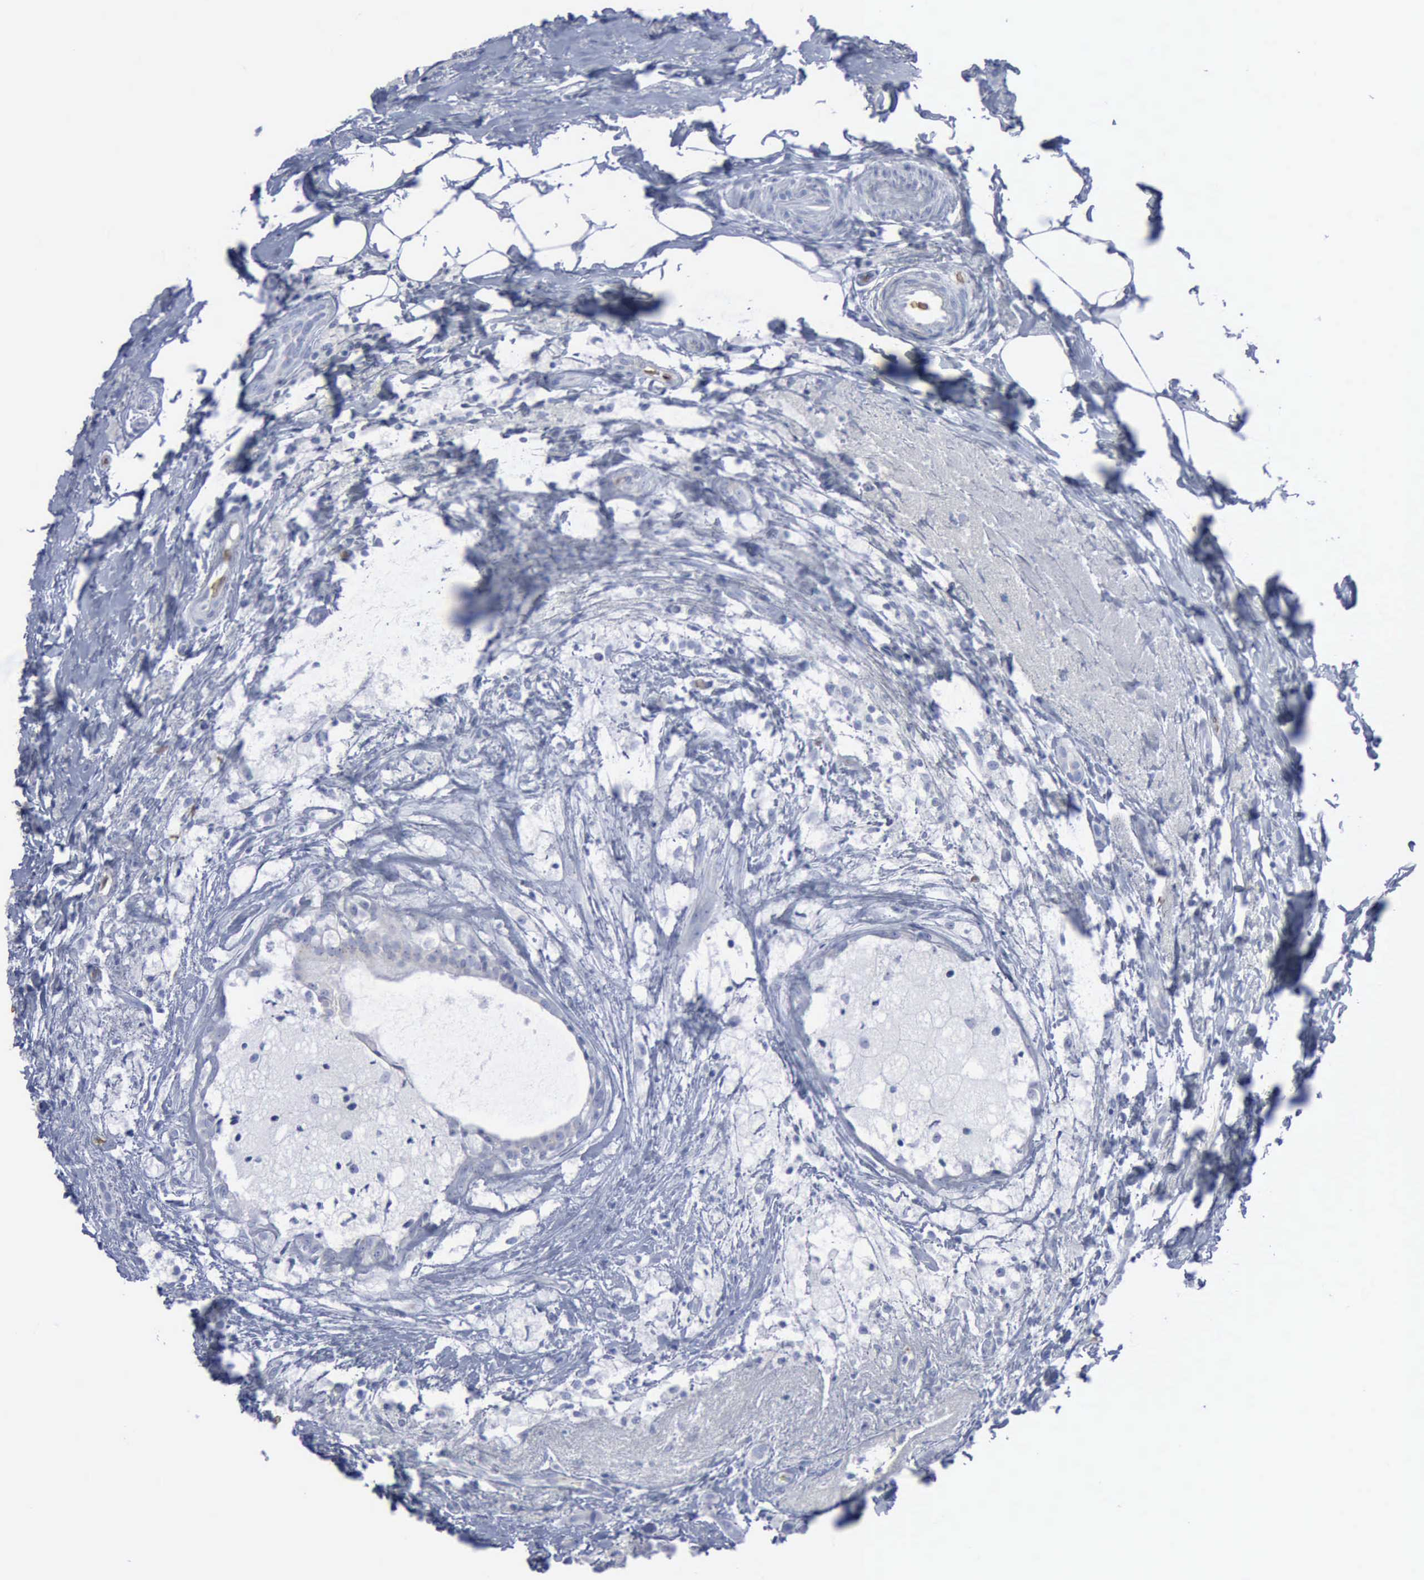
{"staining": {"intensity": "negative", "quantity": "none", "location": "none"}, "tissue": "breast cancer", "cell_type": "Tumor cells", "image_type": "cancer", "snomed": [{"axis": "morphology", "description": "Duct carcinoma"}, {"axis": "topography", "description": "Breast"}], "caption": "High power microscopy histopathology image of an immunohistochemistry (IHC) histopathology image of invasive ductal carcinoma (breast), revealing no significant positivity in tumor cells.", "gene": "TGFB1", "patient": {"sex": "female", "age": 54}}